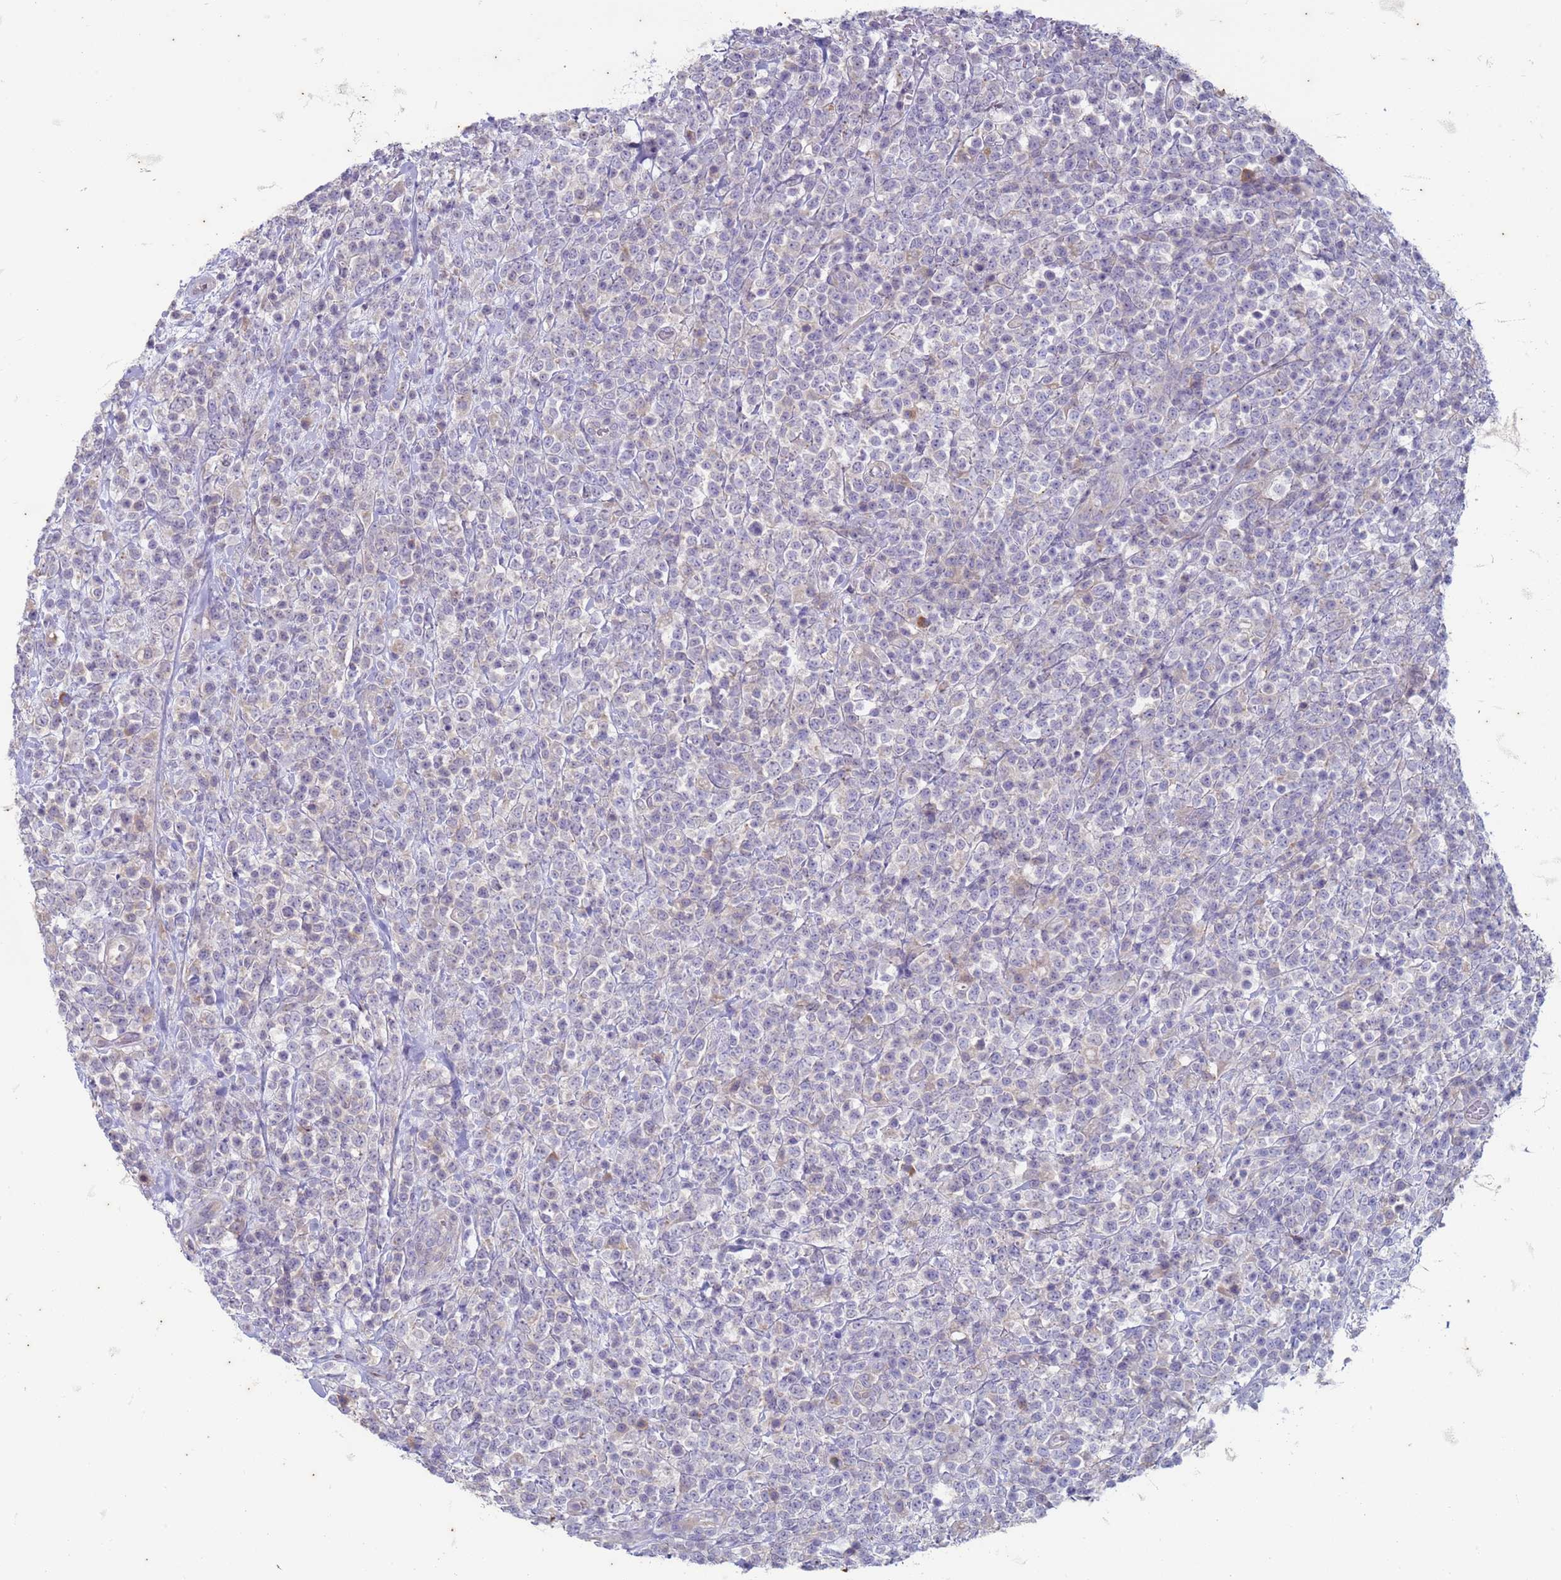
{"staining": {"intensity": "negative", "quantity": "none", "location": "none"}, "tissue": "lymphoma", "cell_type": "Tumor cells", "image_type": "cancer", "snomed": [{"axis": "morphology", "description": "Malignant lymphoma, non-Hodgkin's type, High grade"}, {"axis": "topography", "description": "Colon"}], "caption": "DAB (3,3'-diaminobenzidine) immunohistochemical staining of human malignant lymphoma, non-Hodgkin's type (high-grade) exhibits no significant positivity in tumor cells.", "gene": "SUCO", "patient": {"sex": "female", "age": 53}}